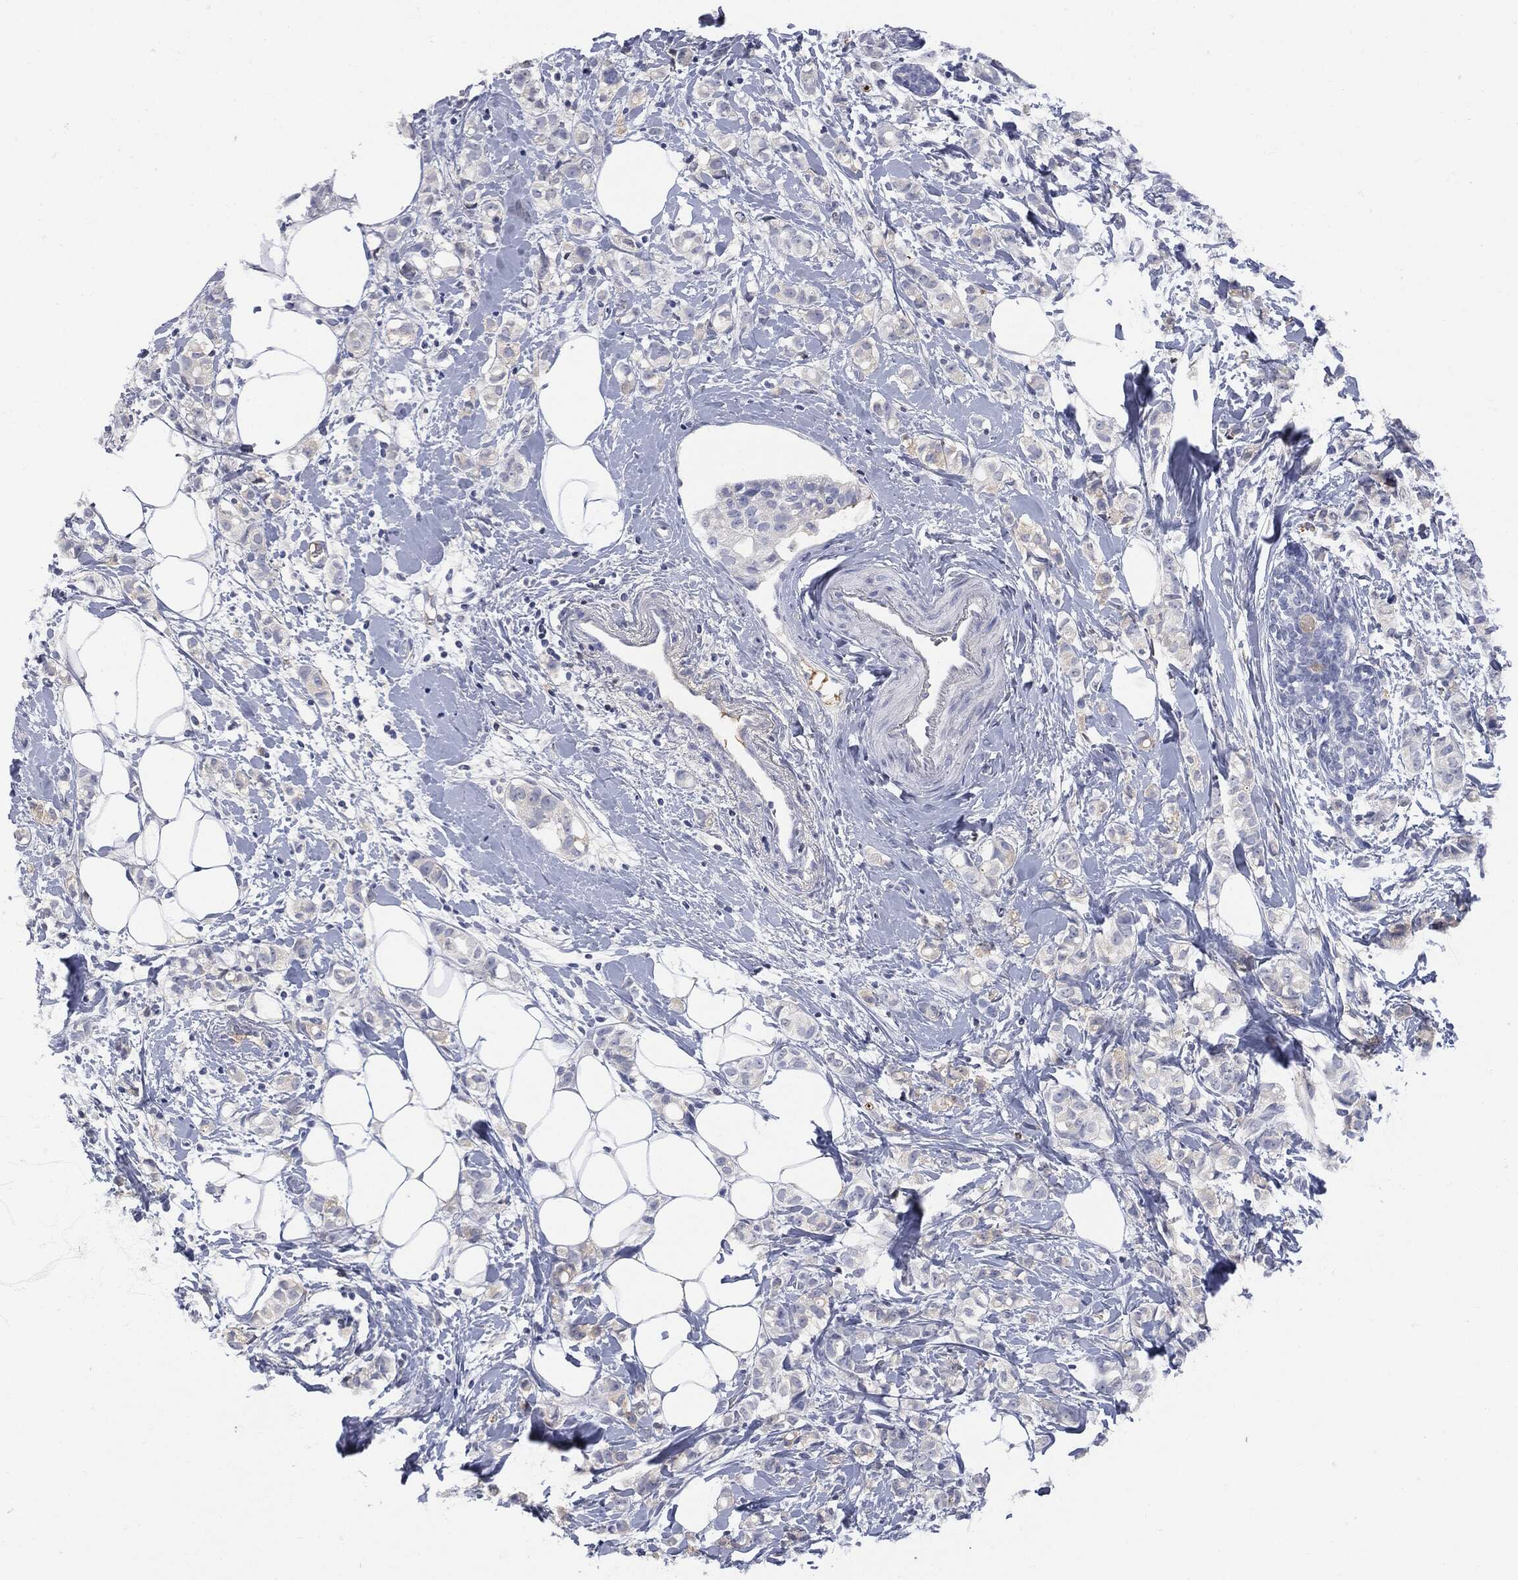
{"staining": {"intensity": "negative", "quantity": "none", "location": "none"}, "tissue": "breast cancer", "cell_type": "Tumor cells", "image_type": "cancer", "snomed": [{"axis": "morphology", "description": "Normal tissue, NOS"}, {"axis": "morphology", "description": "Duct carcinoma"}, {"axis": "topography", "description": "Breast"}], "caption": "This is an IHC micrograph of breast infiltrating ductal carcinoma. There is no positivity in tumor cells.", "gene": "BTK", "patient": {"sex": "female", "age": 44}}